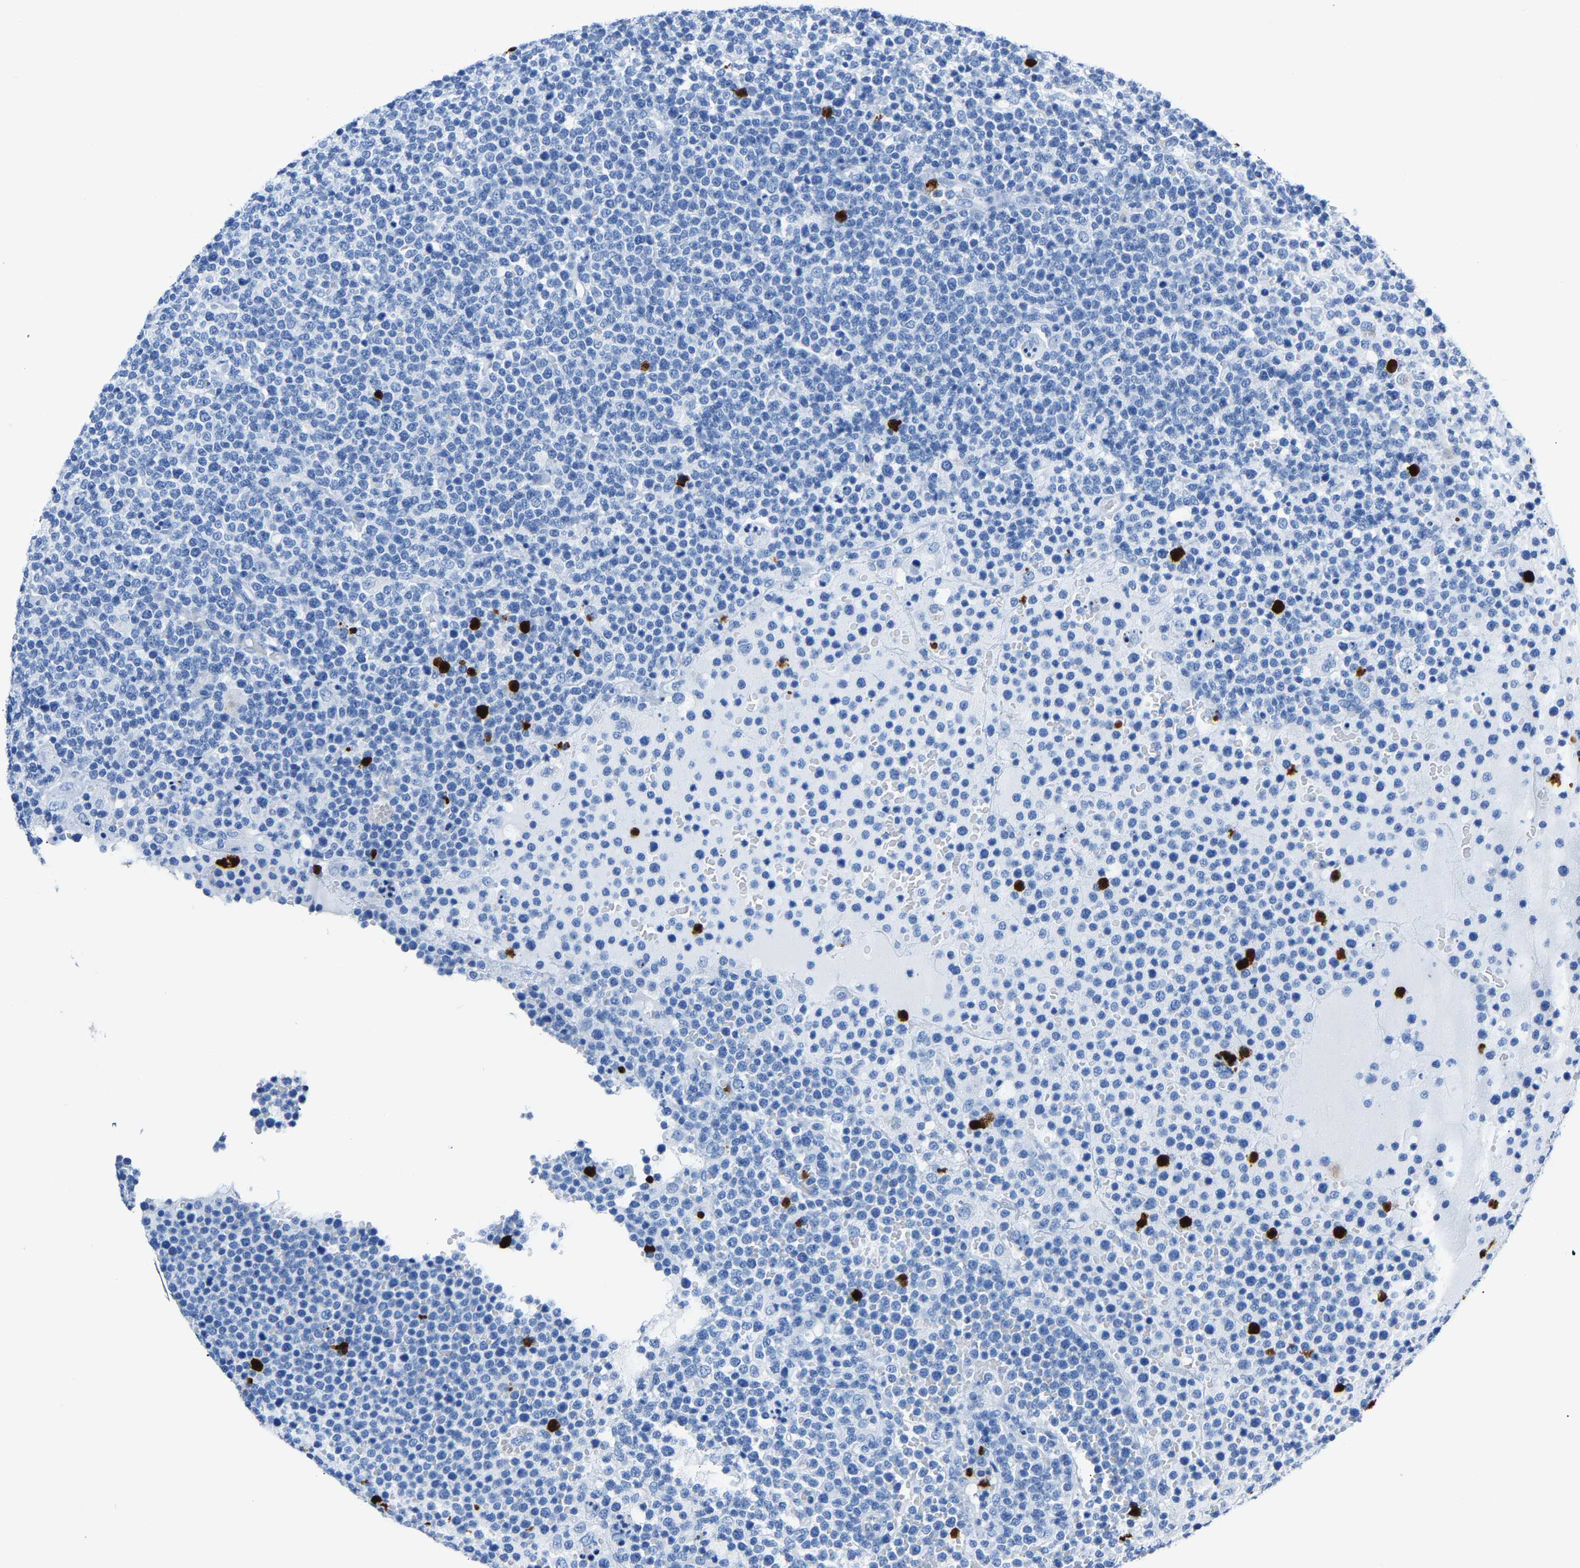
{"staining": {"intensity": "negative", "quantity": "none", "location": "none"}, "tissue": "lymphoma", "cell_type": "Tumor cells", "image_type": "cancer", "snomed": [{"axis": "morphology", "description": "Malignant lymphoma, non-Hodgkin's type, High grade"}, {"axis": "topography", "description": "Lymph node"}], "caption": "Tumor cells show no significant staining in malignant lymphoma, non-Hodgkin's type (high-grade).", "gene": "S100P", "patient": {"sex": "male", "age": 61}}